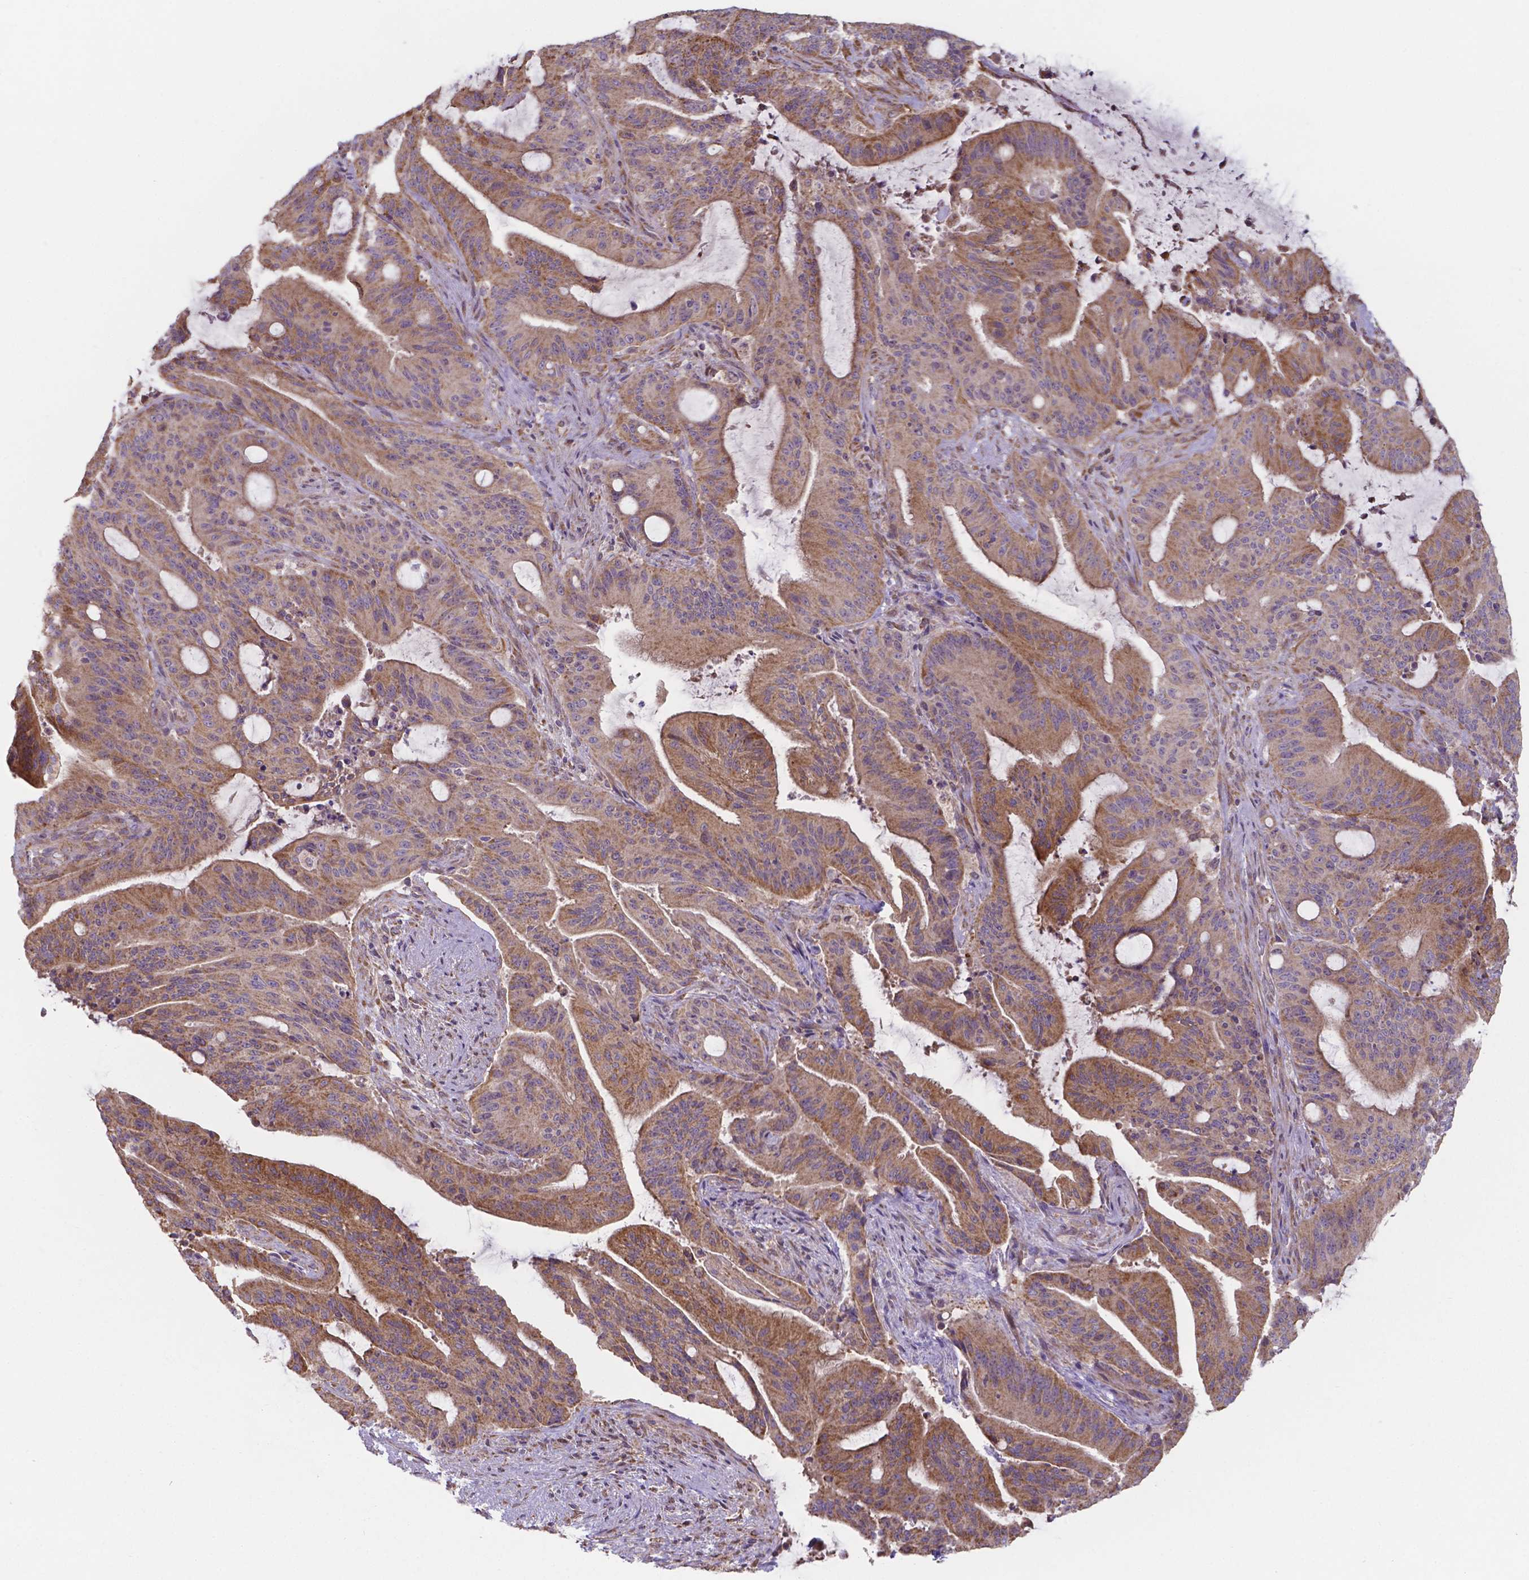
{"staining": {"intensity": "moderate", "quantity": ">75%", "location": "cytoplasmic/membranous"}, "tissue": "liver cancer", "cell_type": "Tumor cells", "image_type": "cancer", "snomed": [{"axis": "morphology", "description": "Cholangiocarcinoma"}, {"axis": "topography", "description": "Liver"}], "caption": "This photomicrograph demonstrates immunohistochemistry (IHC) staining of liver cancer, with medium moderate cytoplasmic/membranous expression in about >75% of tumor cells.", "gene": "FAM114A1", "patient": {"sex": "female", "age": 73}}